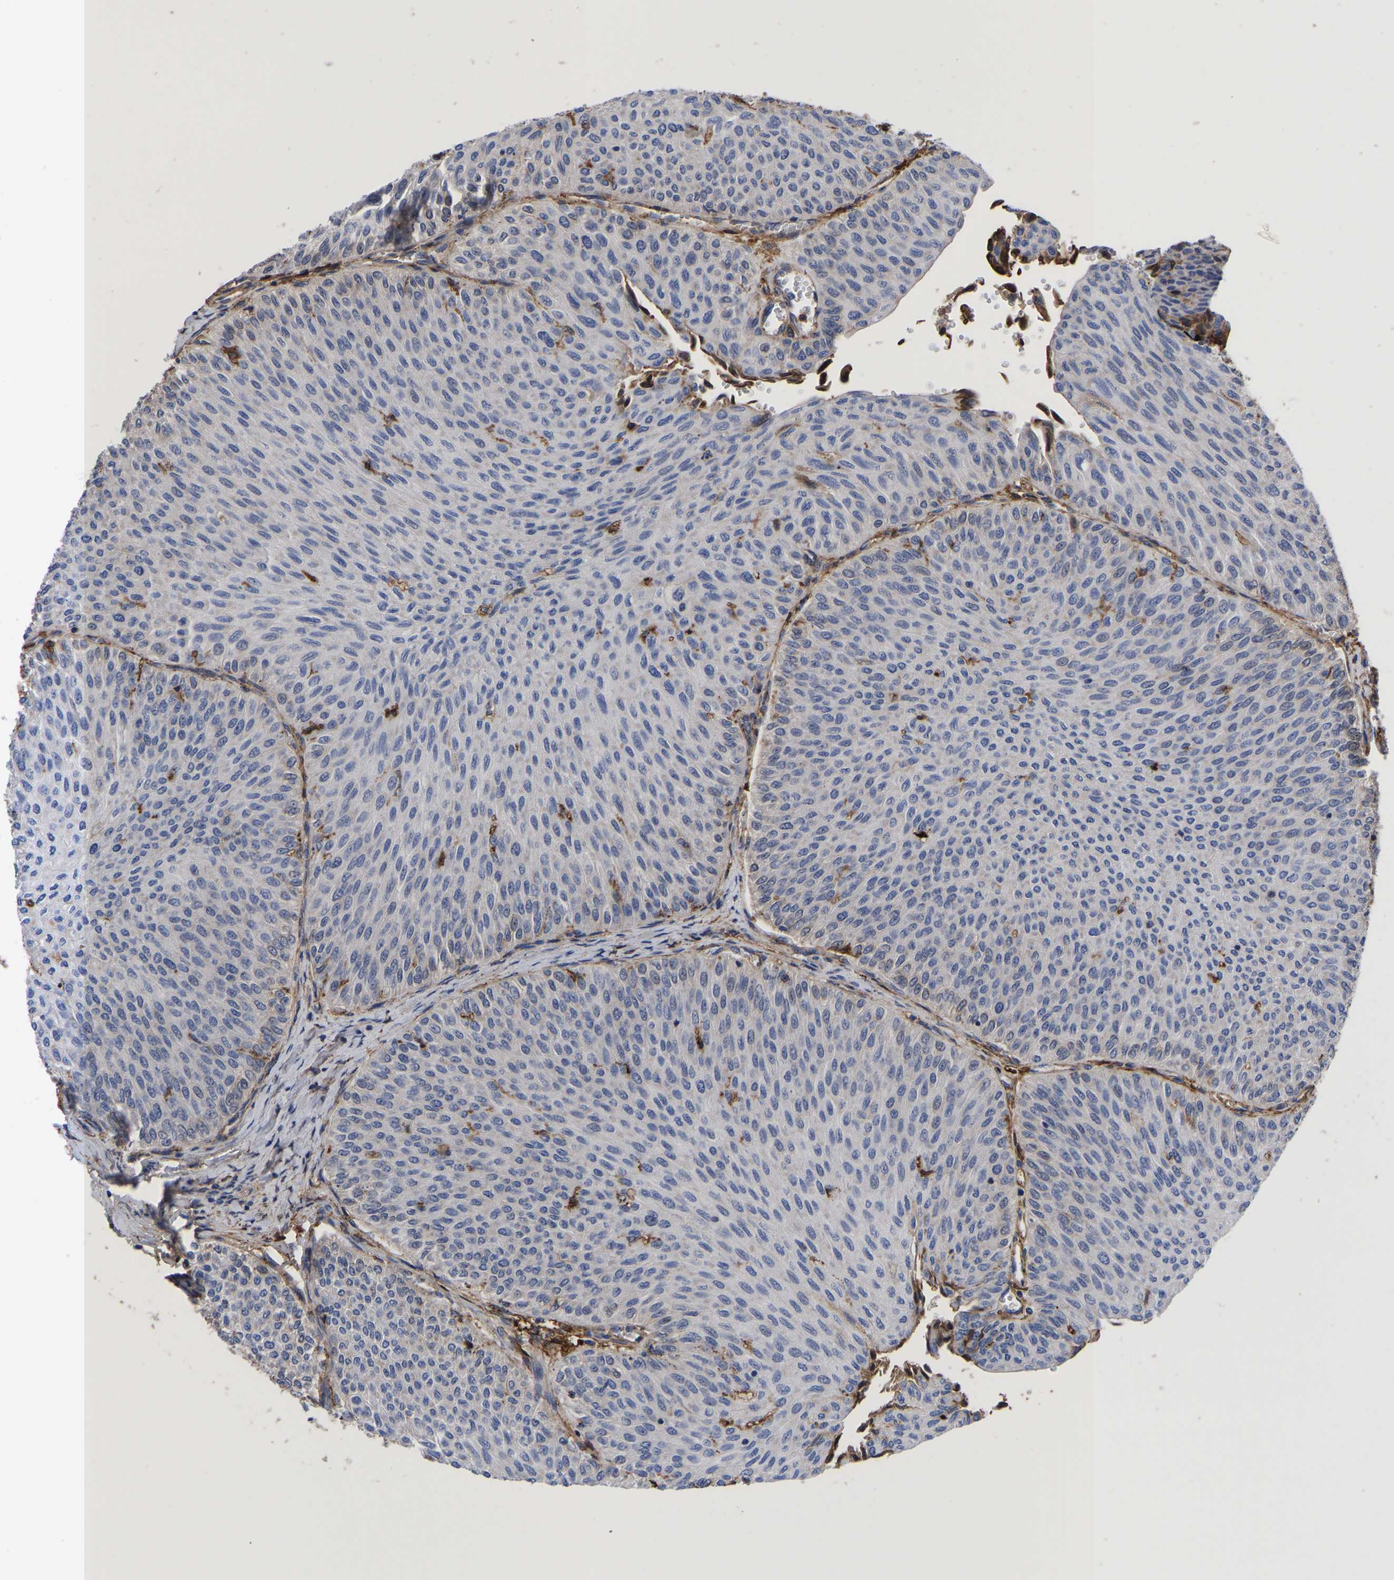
{"staining": {"intensity": "negative", "quantity": "none", "location": "none"}, "tissue": "urothelial cancer", "cell_type": "Tumor cells", "image_type": "cancer", "snomed": [{"axis": "morphology", "description": "Urothelial carcinoma, Low grade"}, {"axis": "topography", "description": "Urinary bladder"}], "caption": "Photomicrograph shows no protein staining in tumor cells of urothelial cancer tissue. (Stains: DAB immunohistochemistry (IHC) with hematoxylin counter stain, Microscopy: brightfield microscopy at high magnification).", "gene": "LIF", "patient": {"sex": "male", "age": 78}}